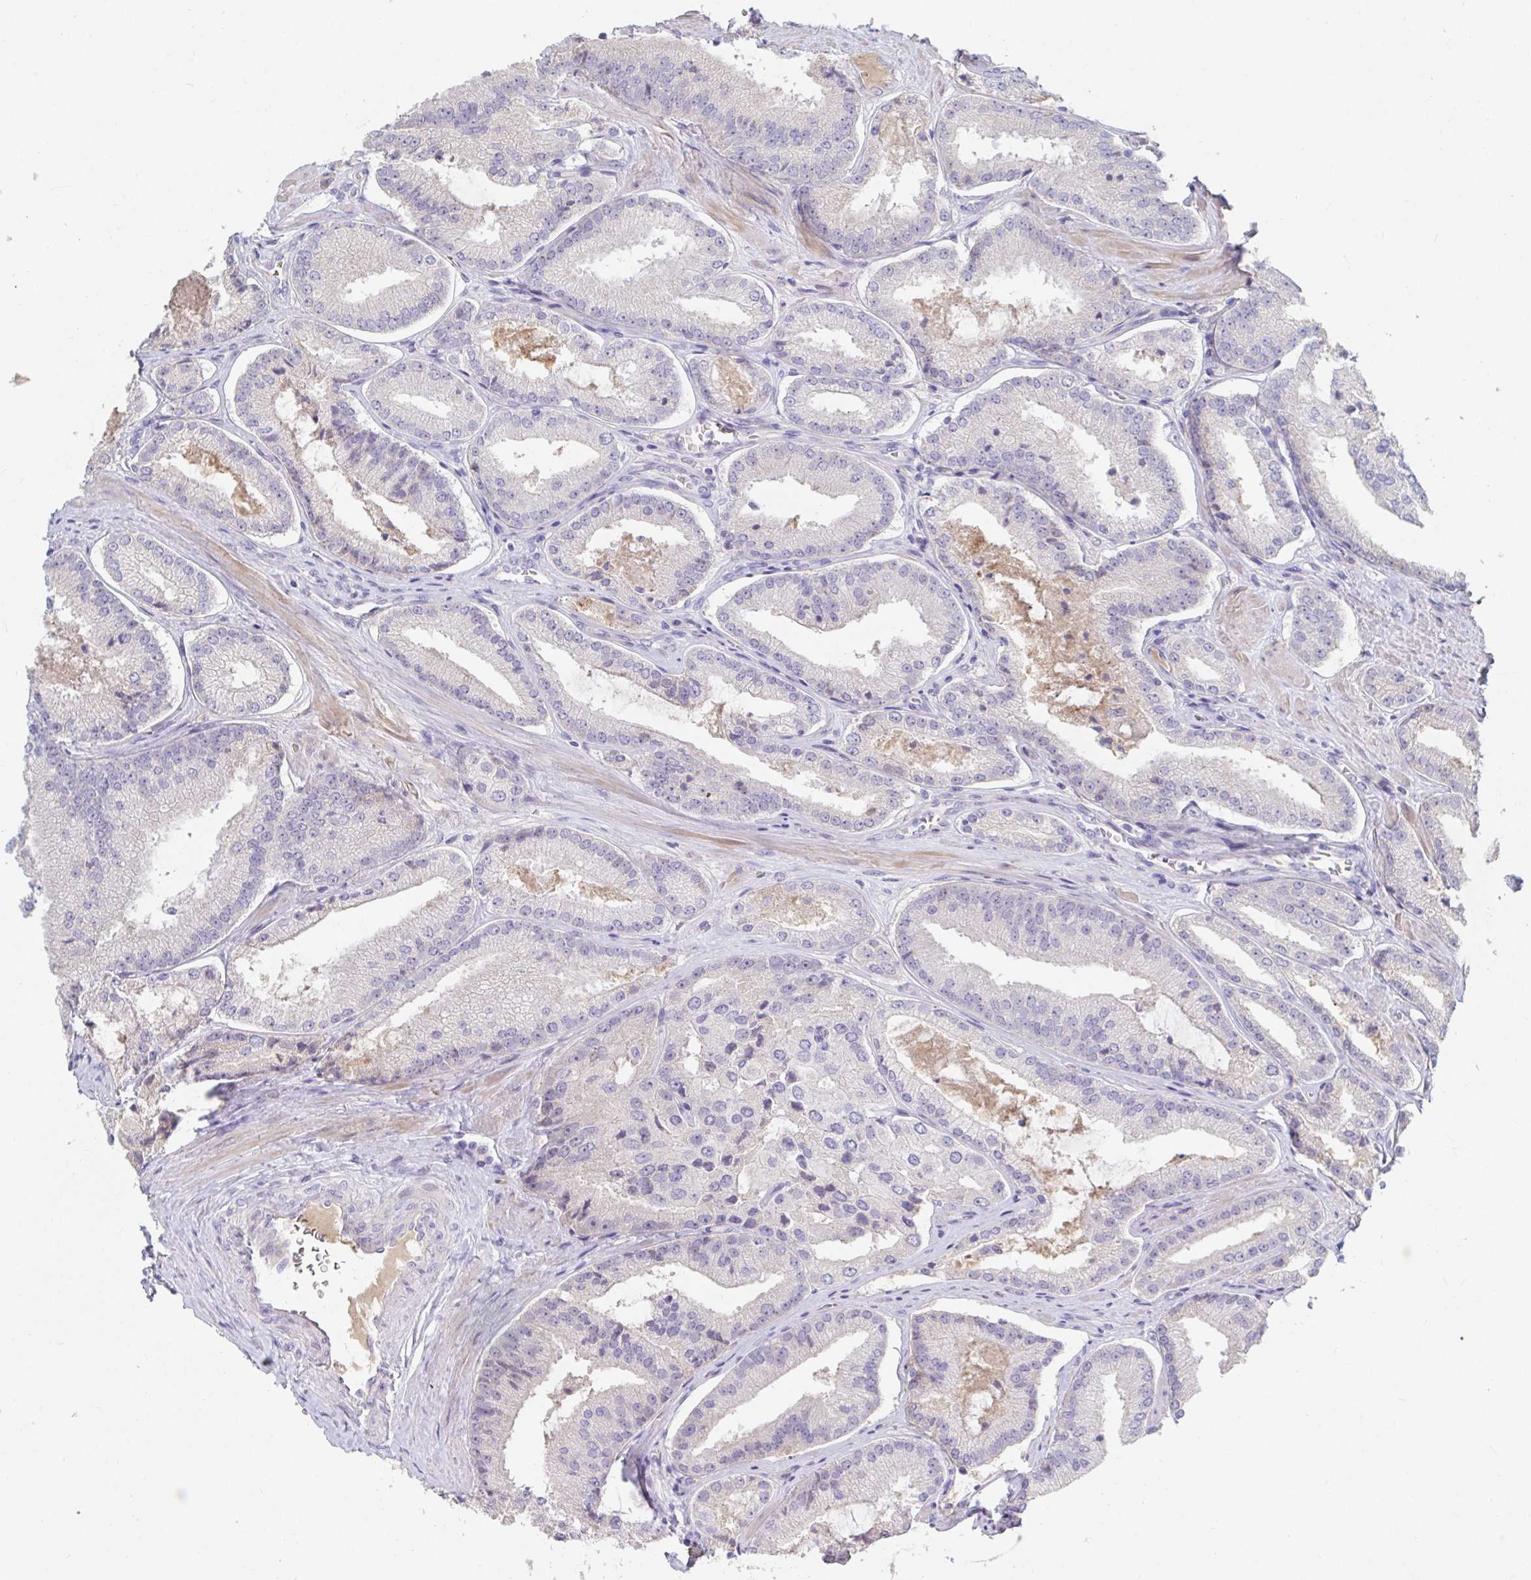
{"staining": {"intensity": "negative", "quantity": "none", "location": "none"}, "tissue": "prostate cancer", "cell_type": "Tumor cells", "image_type": "cancer", "snomed": [{"axis": "morphology", "description": "Adenocarcinoma, High grade"}, {"axis": "topography", "description": "Prostate"}], "caption": "Tumor cells are negative for protein expression in human adenocarcinoma (high-grade) (prostate).", "gene": "ANO5", "patient": {"sex": "male", "age": 73}}